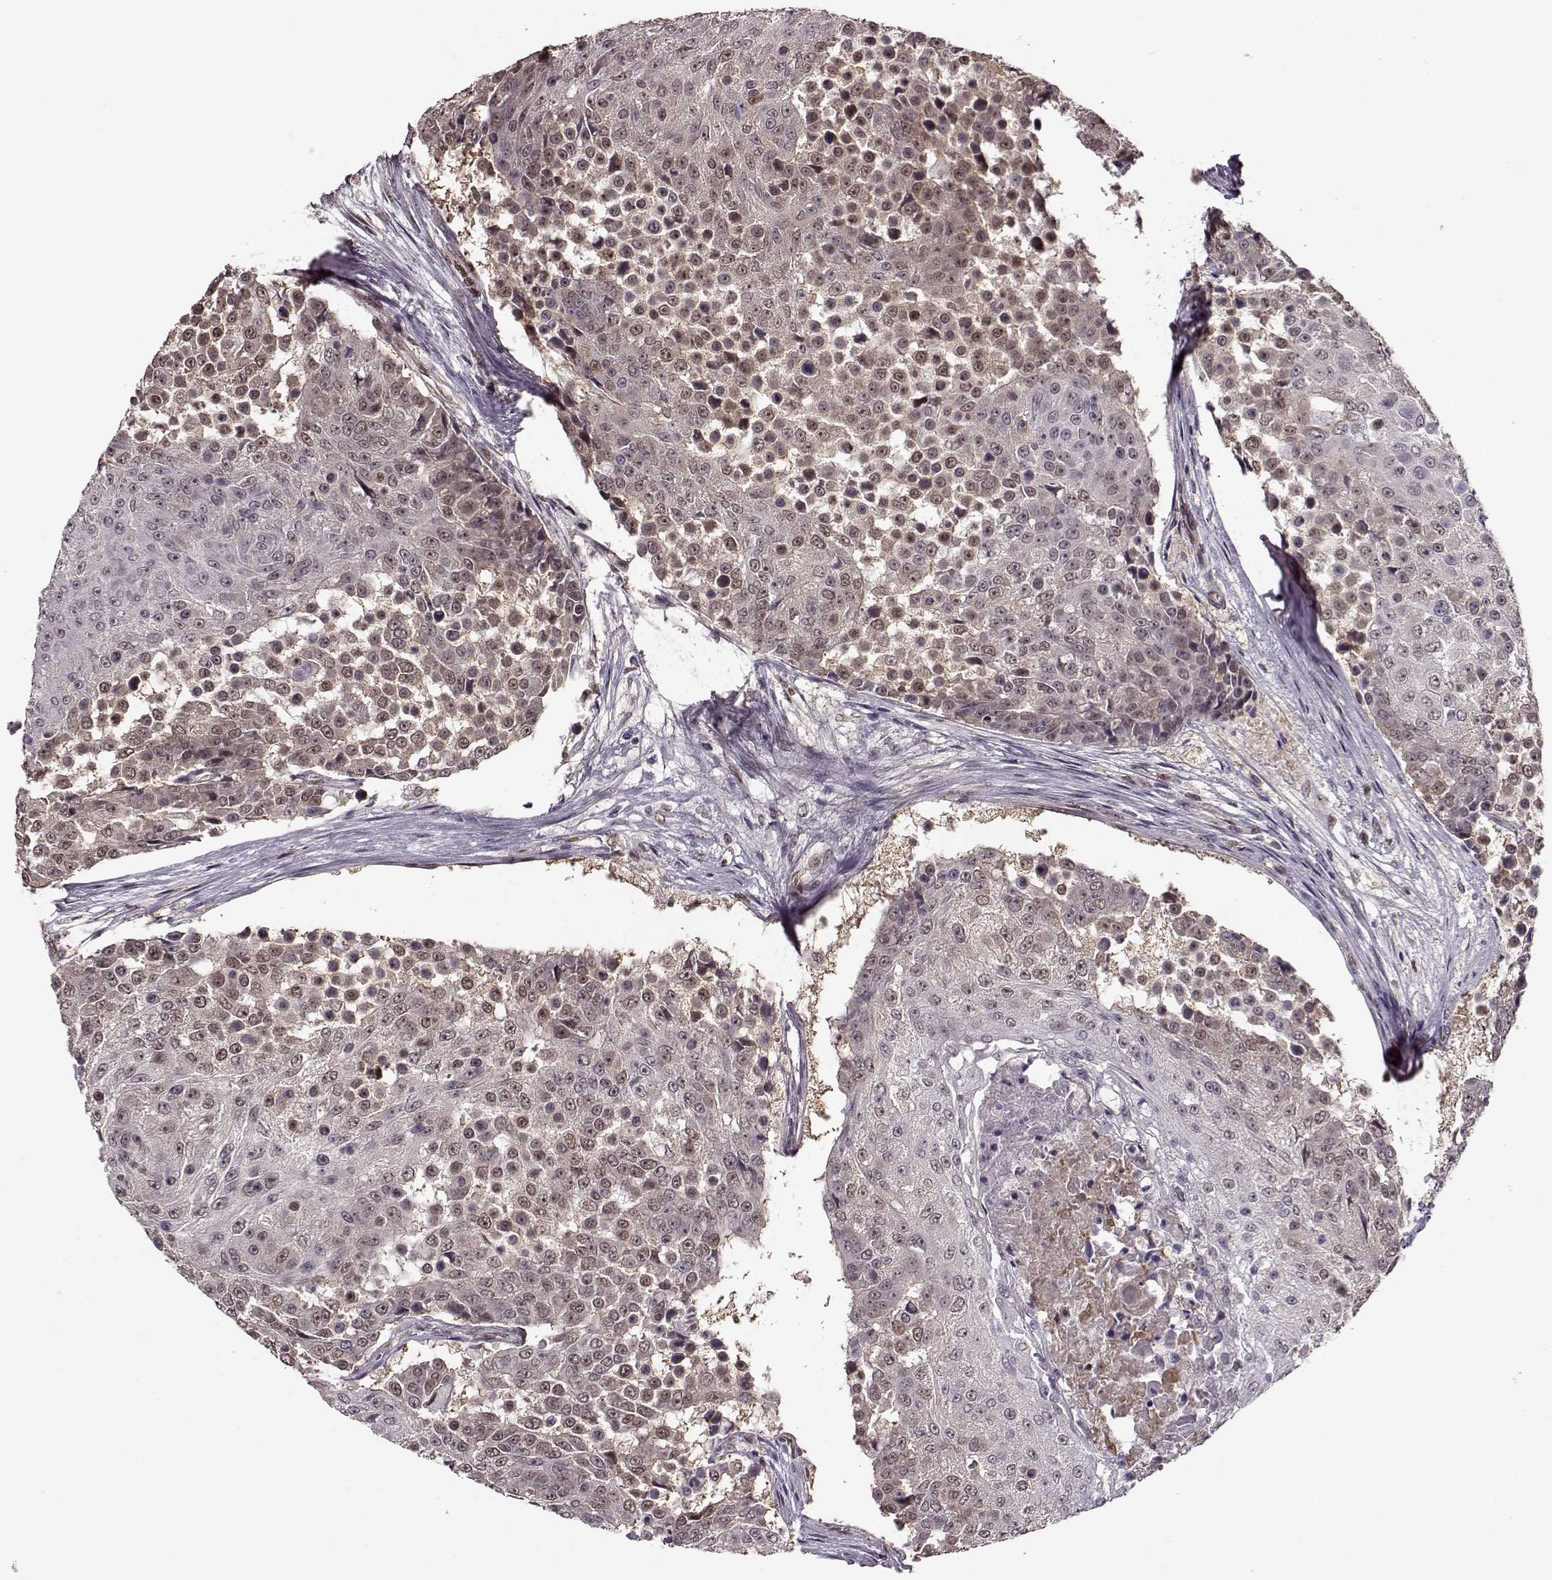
{"staining": {"intensity": "weak", "quantity": "<25%", "location": "nuclear"}, "tissue": "urothelial cancer", "cell_type": "Tumor cells", "image_type": "cancer", "snomed": [{"axis": "morphology", "description": "Urothelial carcinoma, High grade"}, {"axis": "topography", "description": "Urinary bladder"}], "caption": "A photomicrograph of high-grade urothelial carcinoma stained for a protein reveals no brown staining in tumor cells.", "gene": "FTO", "patient": {"sex": "female", "age": 63}}